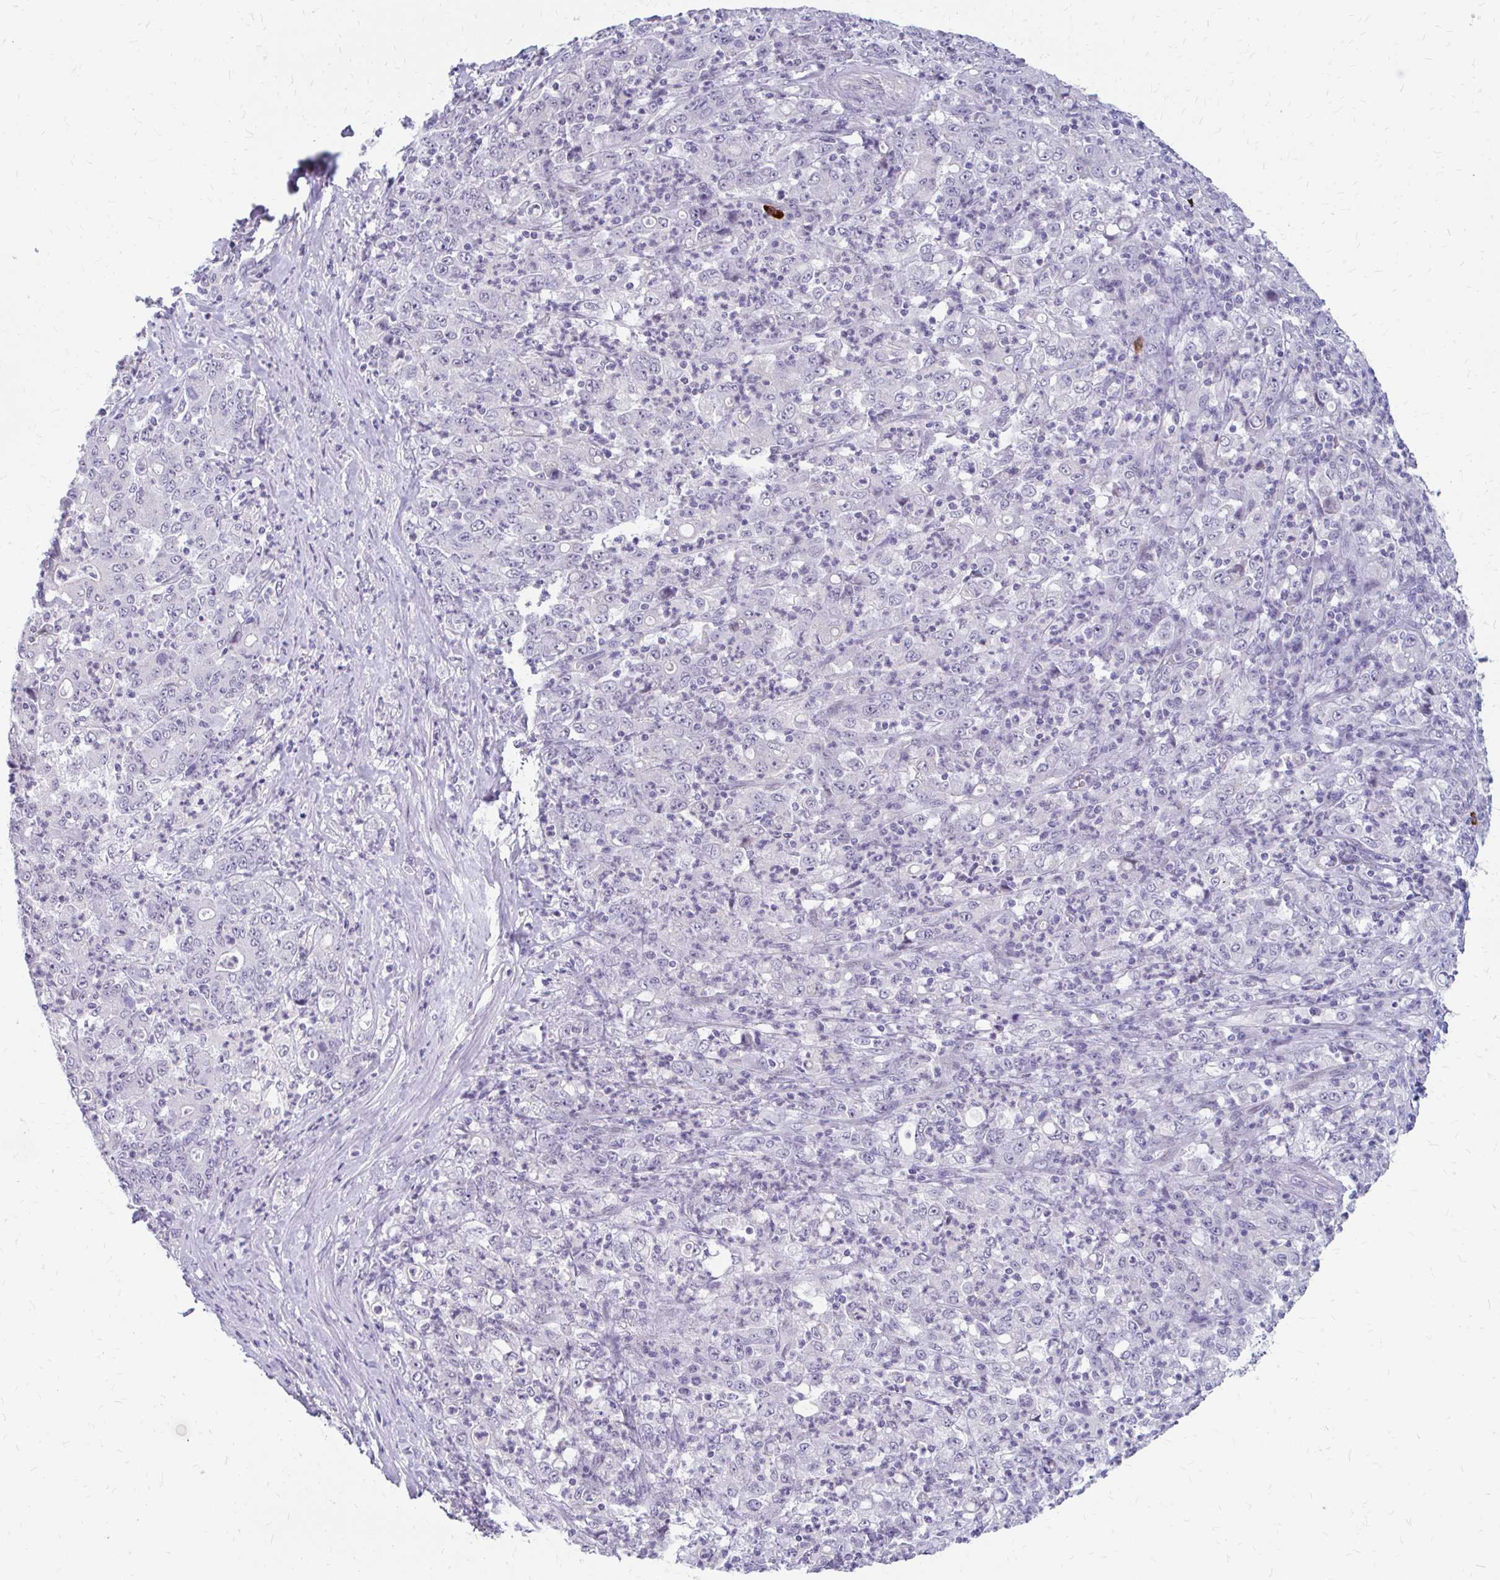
{"staining": {"intensity": "negative", "quantity": "none", "location": "none"}, "tissue": "stomach cancer", "cell_type": "Tumor cells", "image_type": "cancer", "snomed": [{"axis": "morphology", "description": "Adenocarcinoma, NOS"}, {"axis": "topography", "description": "Stomach, lower"}], "caption": "An IHC micrograph of adenocarcinoma (stomach) is shown. There is no staining in tumor cells of adenocarcinoma (stomach). (Immunohistochemistry (ihc), brightfield microscopy, high magnification).", "gene": "RGS16", "patient": {"sex": "female", "age": 71}}